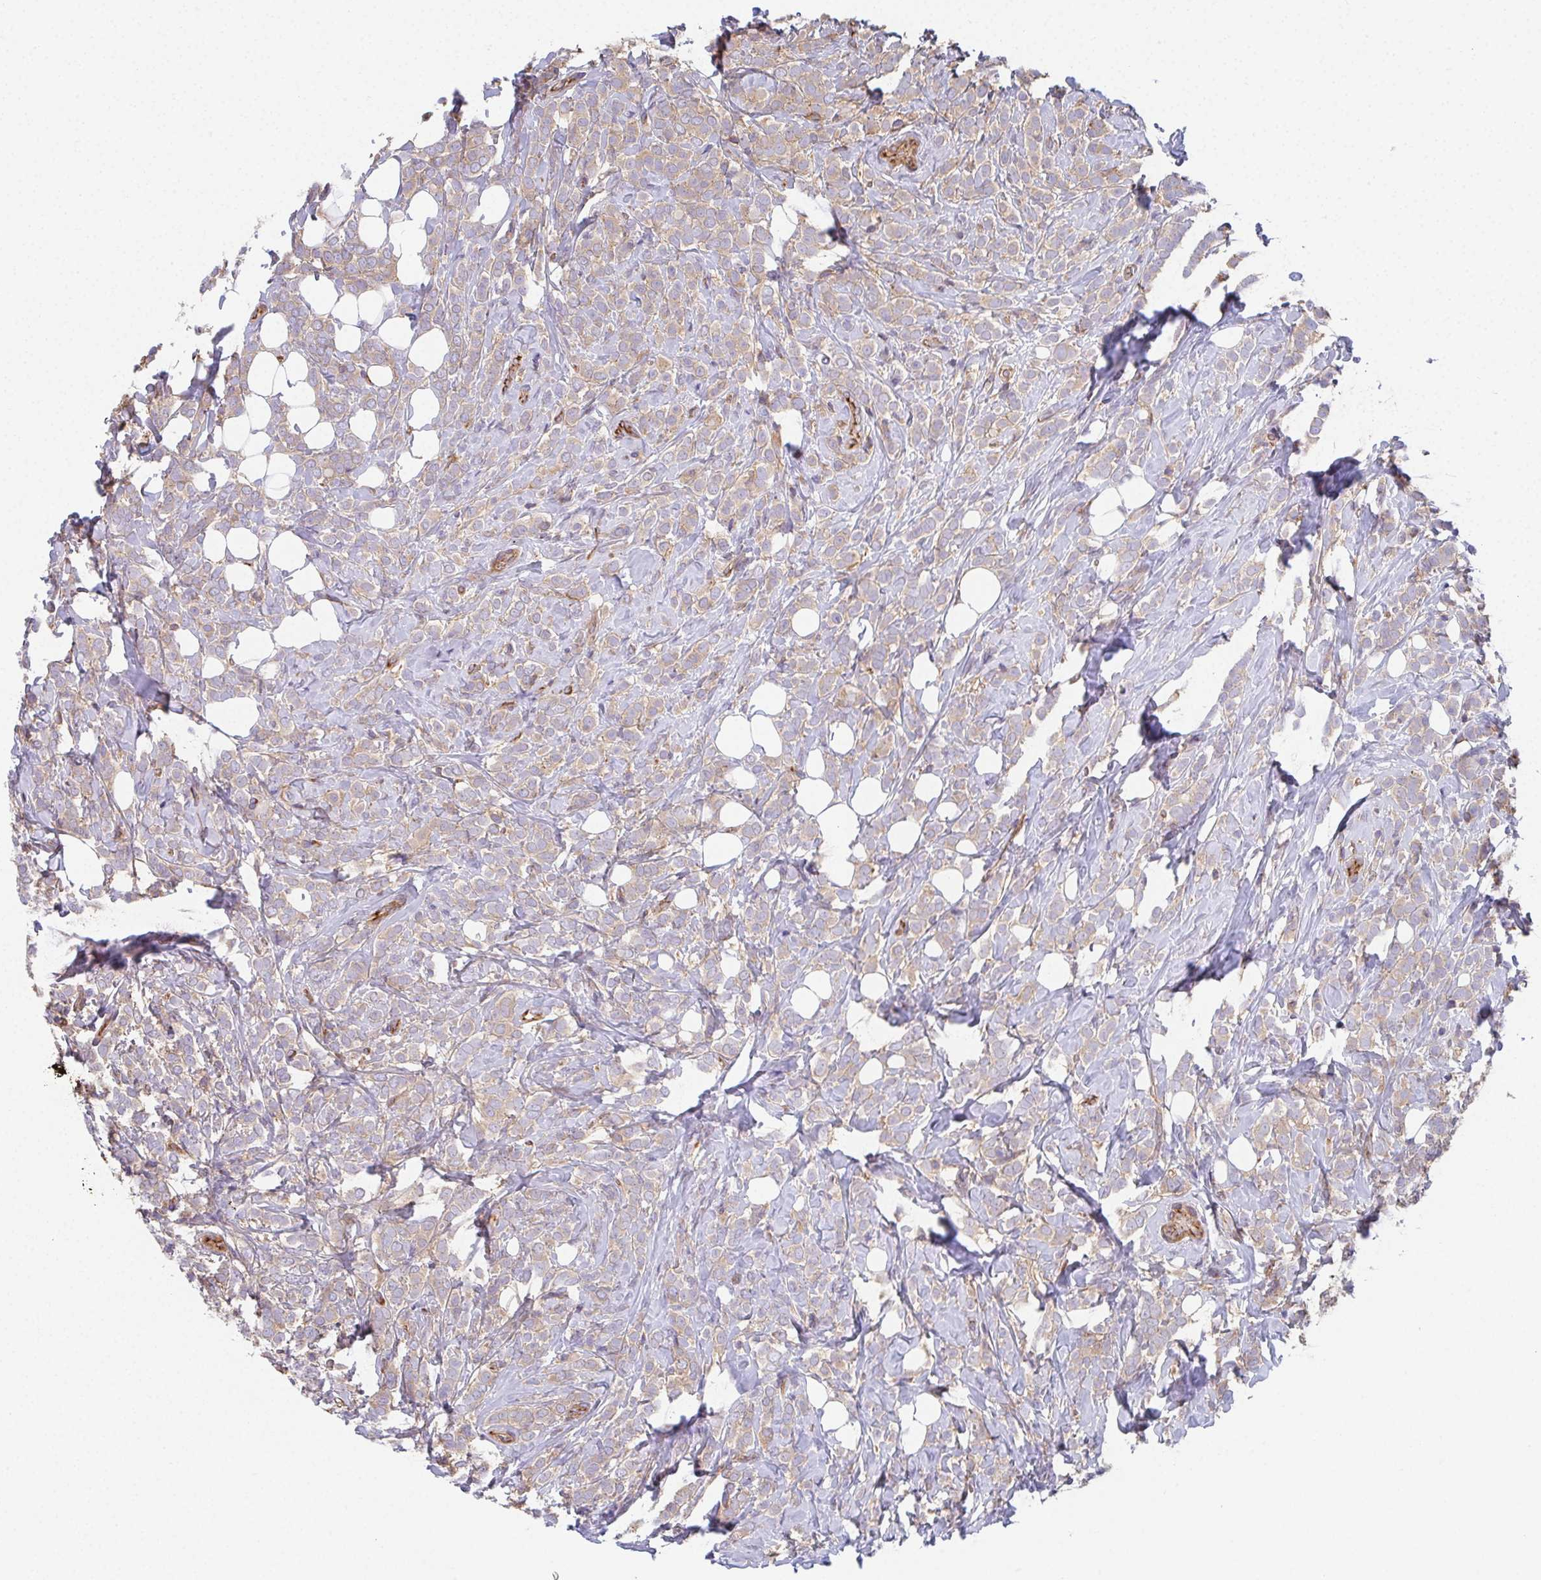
{"staining": {"intensity": "weak", "quantity": ">75%", "location": "cytoplasmic/membranous"}, "tissue": "breast cancer", "cell_type": "Tumor cells", "image_type": "cancer", "snomed": [{"axis": "morphology", "description": "Lobular carcinoma"}, {"axis": "topography", "description": "Breast"}], "caption": "There is low levels of weak cytoplasmic/membranous expression in tumor cells of breast cancer (lobular carcinoma), as demonstrated by immunohistochemical staining (brown color).", "gene": "TMEM229A", "patient": {"sex": "female", "age": 49}}